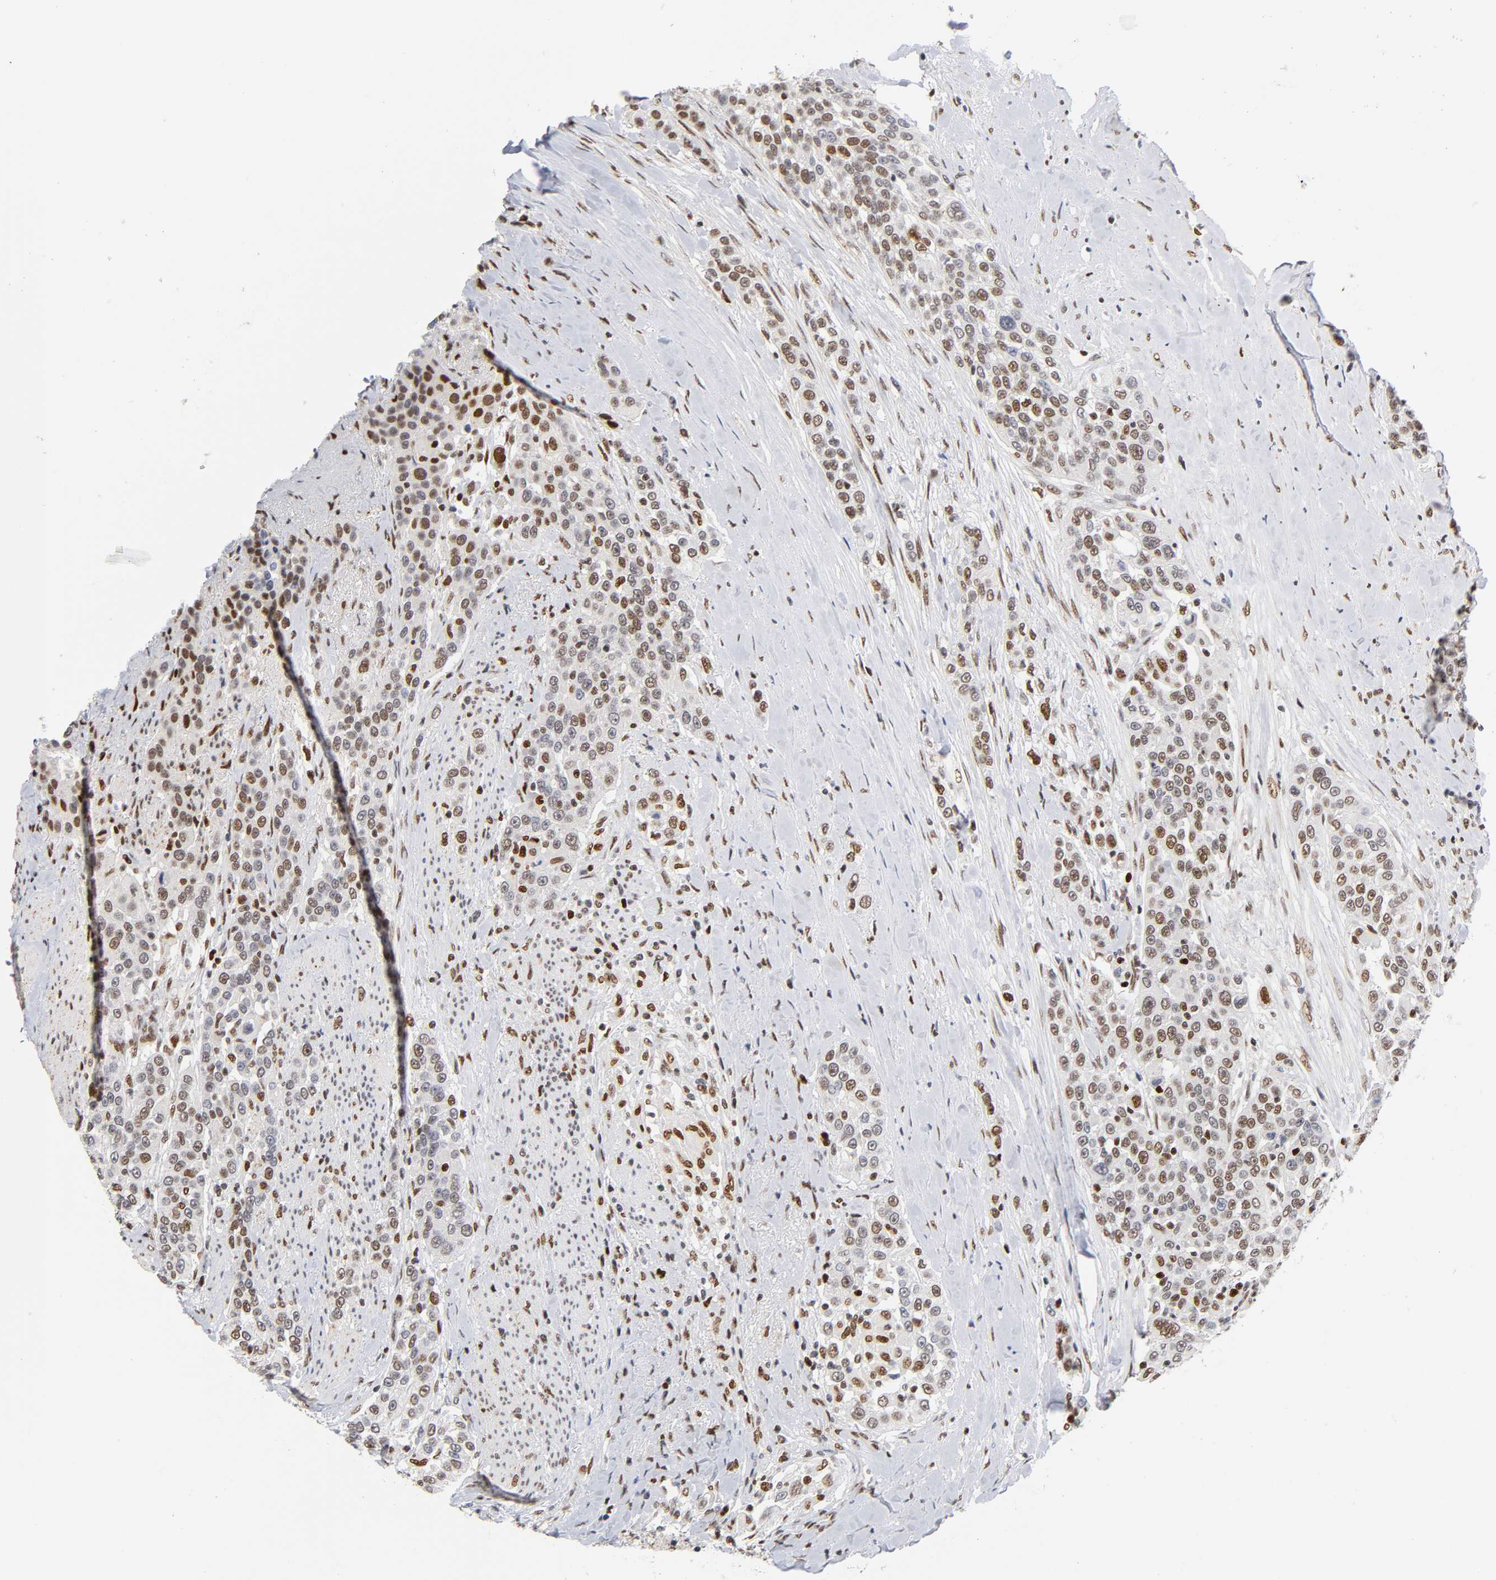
{"staining": {"intensity": "strong", "quantity": "25%-75%", "location": "nuclear"}, "tissue": "urothelial cancer", "cell_type": "Tumor cells", "image_type": "cancer", "snomed": [{"axis": "morphology", "description": "Urothelial carcinoma, High grade"}, {"axis": "topography", "description": "Urinary bladder"}], "caption": "Tumor cells exhibit high levels of strong nuclear staining in about 25%-75% of cells in human urothelial carcinoma (high-grade).", "gene": "NR3C1", "patient": {"sex": "female", "age": 80}}